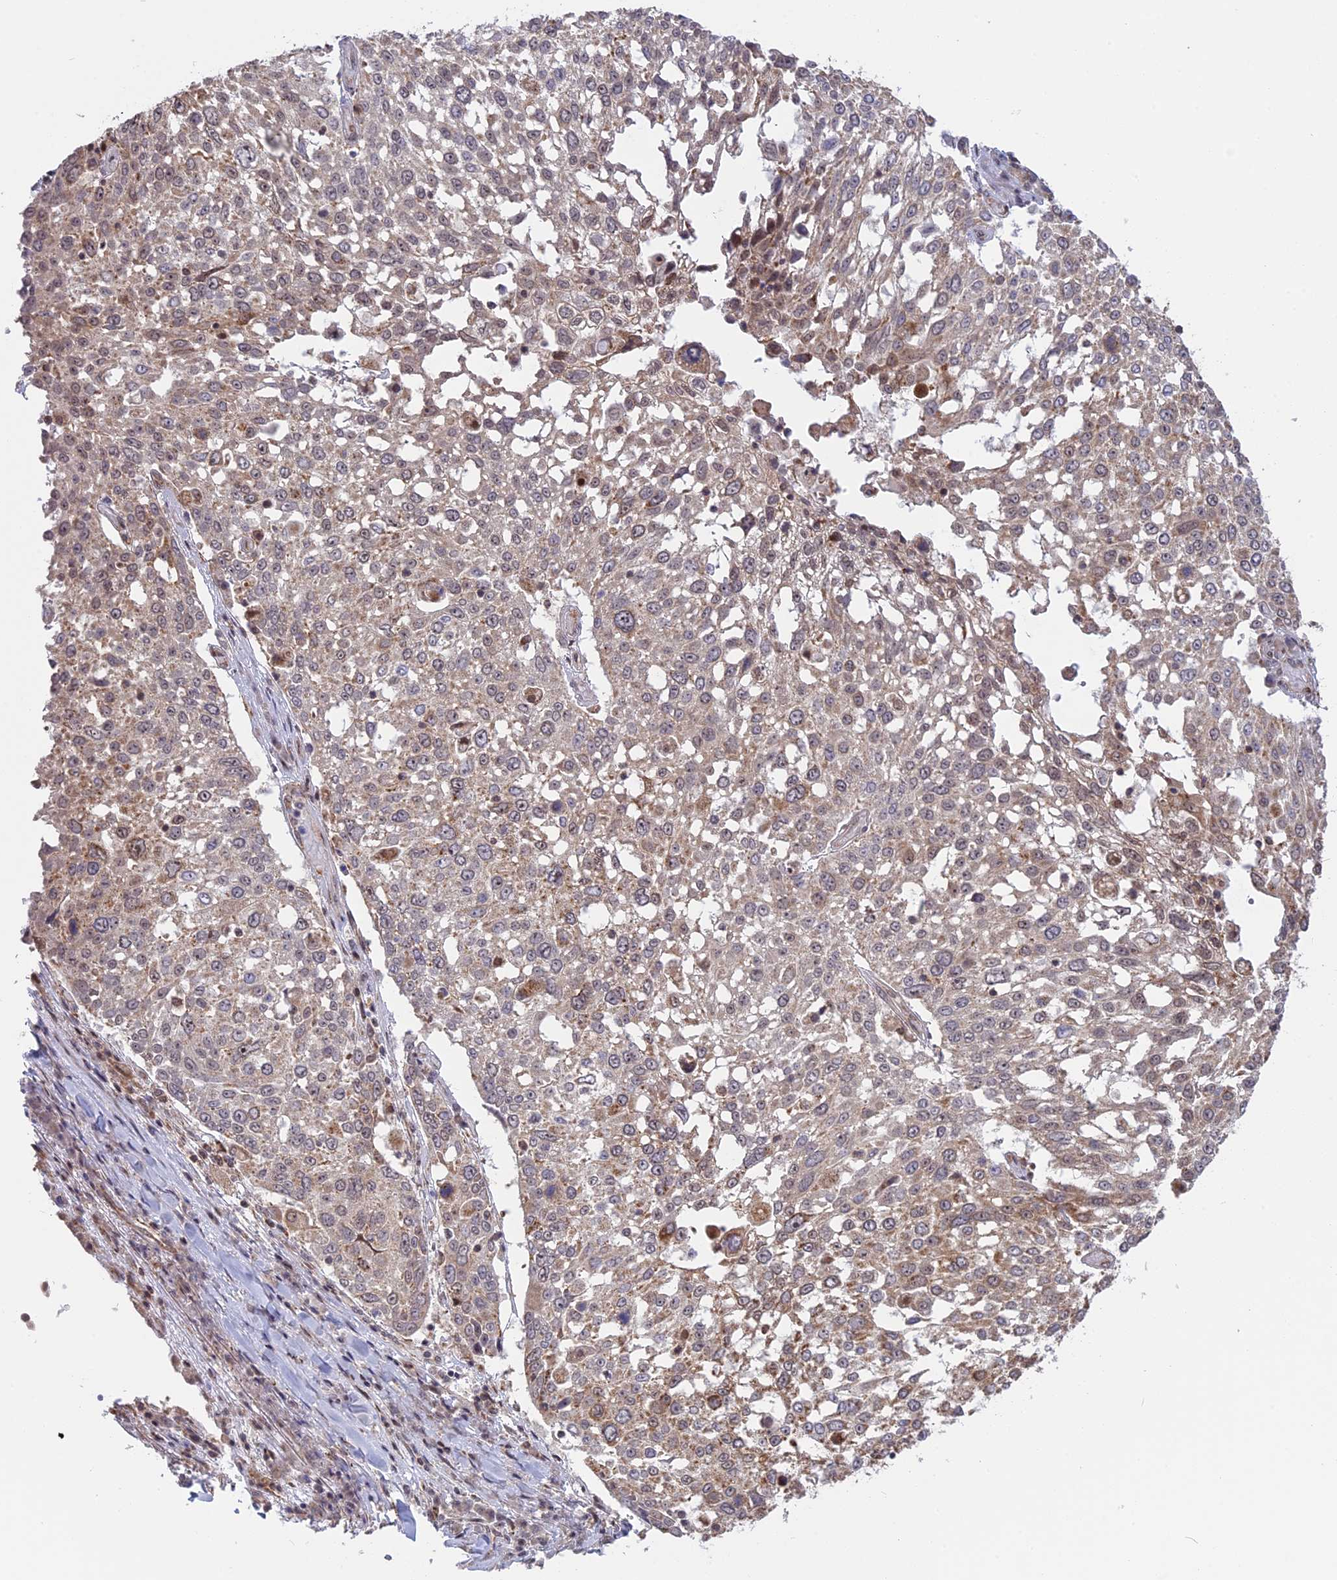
{"staining": {"intensity": "weak", "quantity": "25%-75%", "location": "cytoplasmic/membranous"}, "tissue": "lung cancer", "cell_type": "Tumor cells", "image_type": "cancer", "snomed": [{"axis": "morphology", "description": "Squamous cell carcinoma, NOS"}, {"axis": "topography", "description": "Lung"}], "caption": "Squamous cell carcinoma (lung) tissue exhibits weak cytoplasmic/membranous staining in about 25%-75% of tumor cells, visualized by immunohistochemistry.", "gene": "GSKIP", "patient": {"sex": "male", "age": 65}}